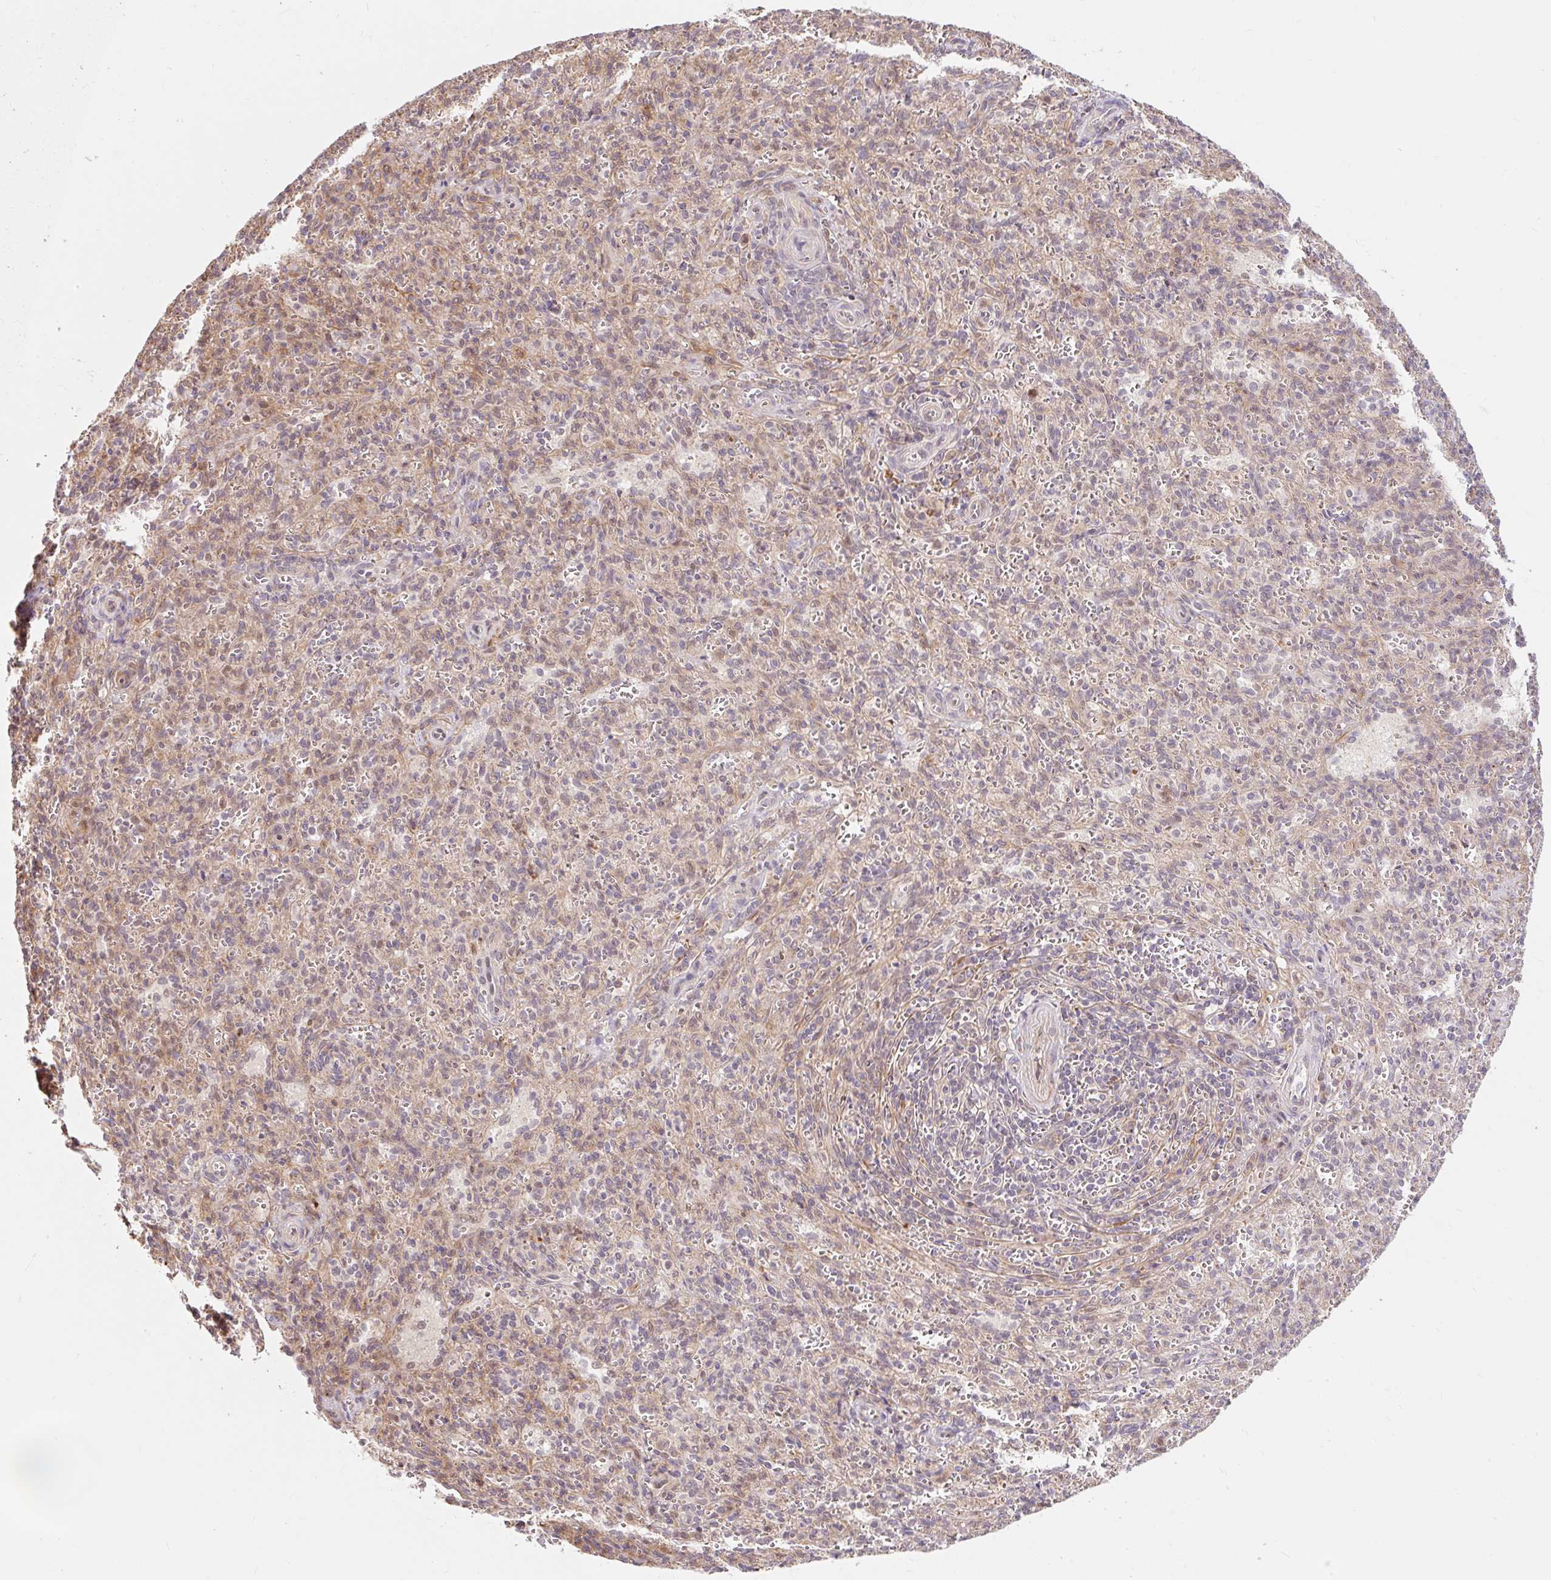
{"staining": {"intensity": "negative", "quantity": "none", "location": "none"}, "tissue": "spleen", "cell_type": "Cells in red pulp", "image_type": "normal", "snomed": [{"axis": "morphology", "description": "Normal tissue, NOS"}, {"axis": "topography", "description": "Spleen"}], "caption": "Normal spleen was stained to show a protein in brown. There is no significant expression in cells in red pulp. (IHC, brightfield microscopy, high magnification).", "gene": "EMC10", "patient": {"sex": "female", "age": 26}}